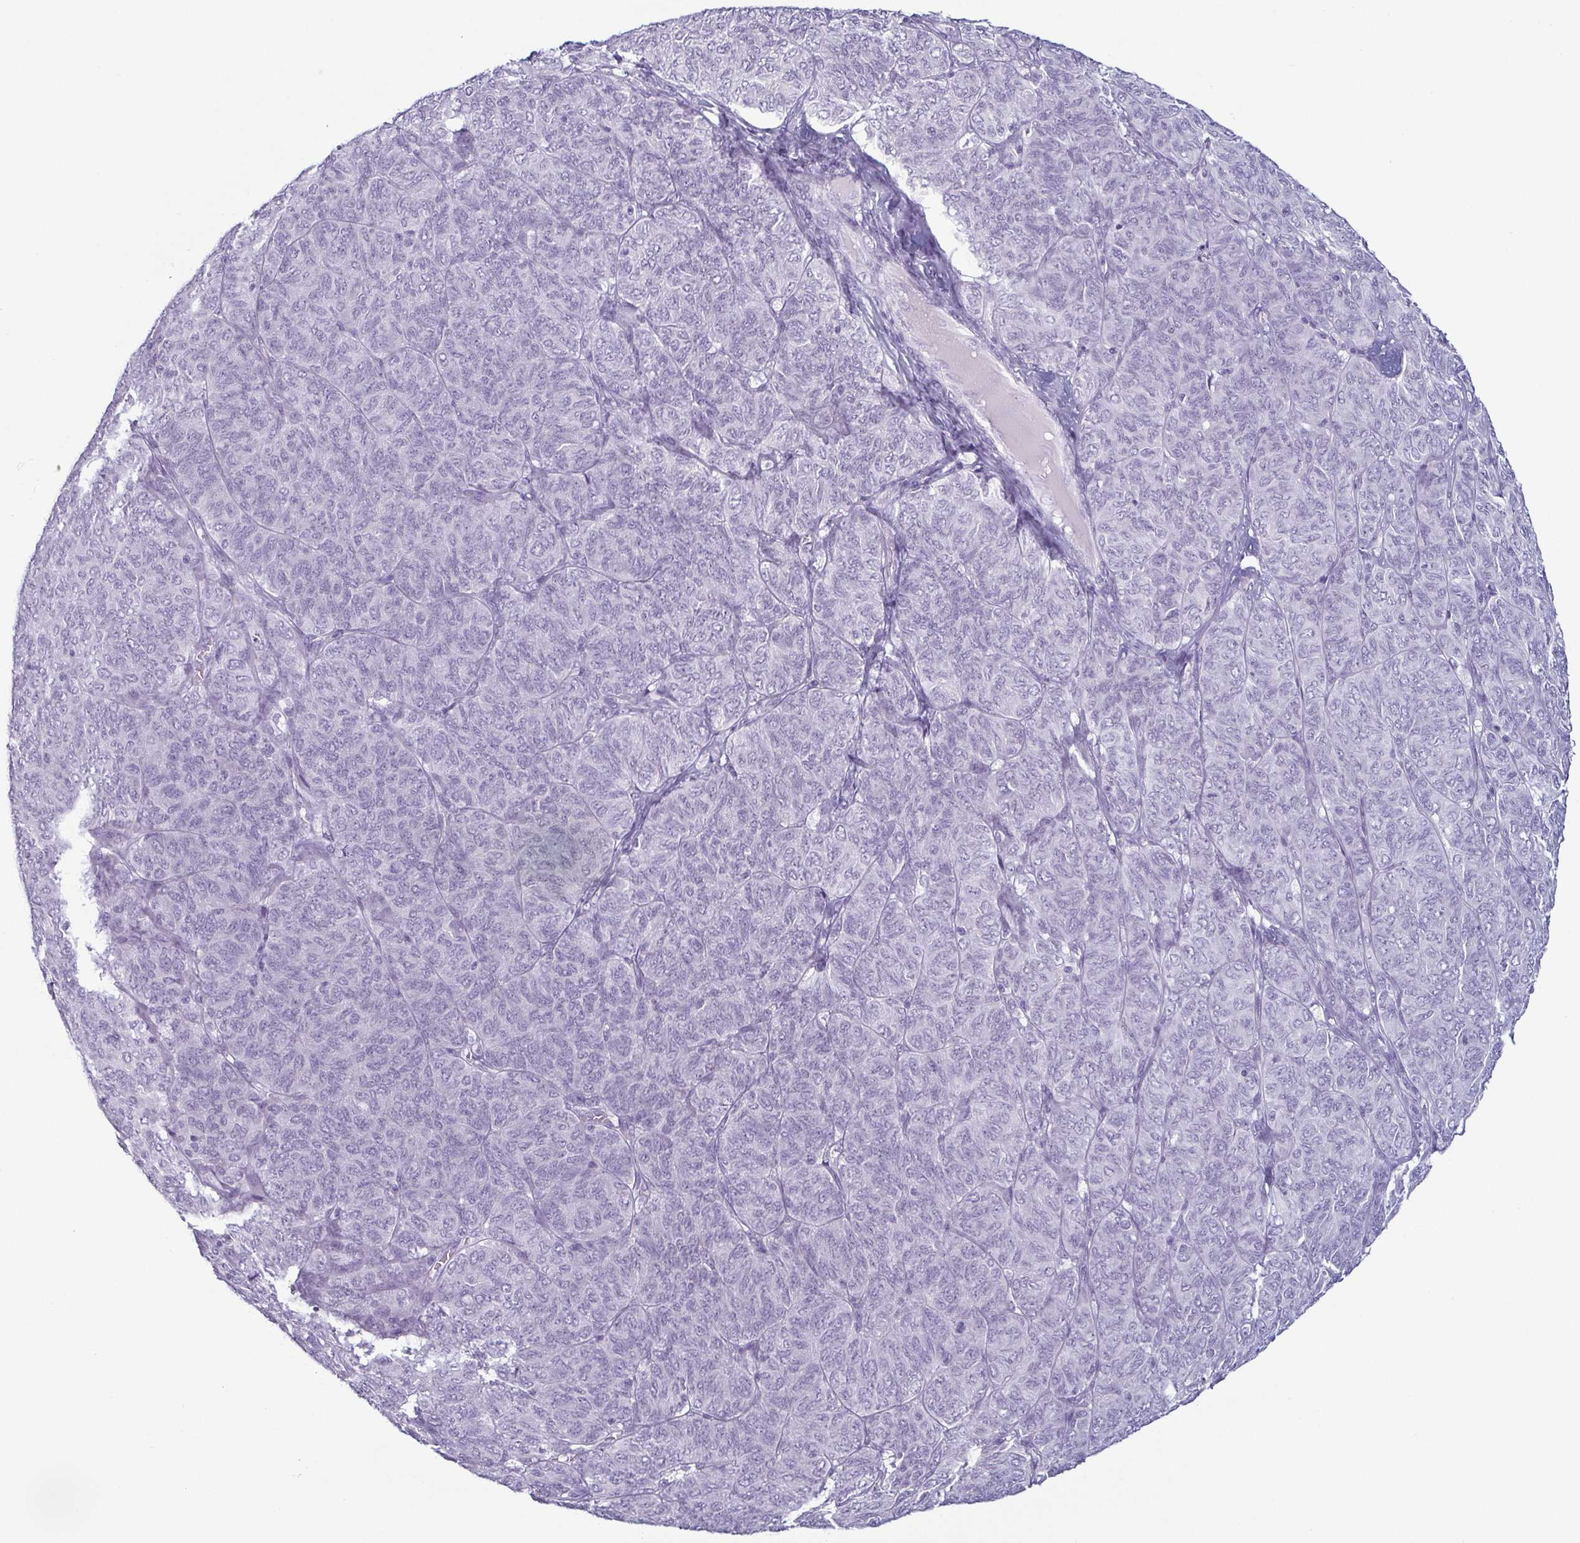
{"staining": {"intensity": "negative", "quantity": "none", "location": "none"}, "tissue": "ovarian cancer", "cell_type": "Tumor cells", "image_type": "cancer", "snomed": [{"axis": "morphology", "description": "Carcinoma, endometroid"}, {"axis": "topography", "description": "Ovary"}], "caption": "Tumor cells show no significant positivity in ovarian cancer (endometroid carcinoma).", "gene": "KRT78", "patient": {"sex": "female", "age": 80}}